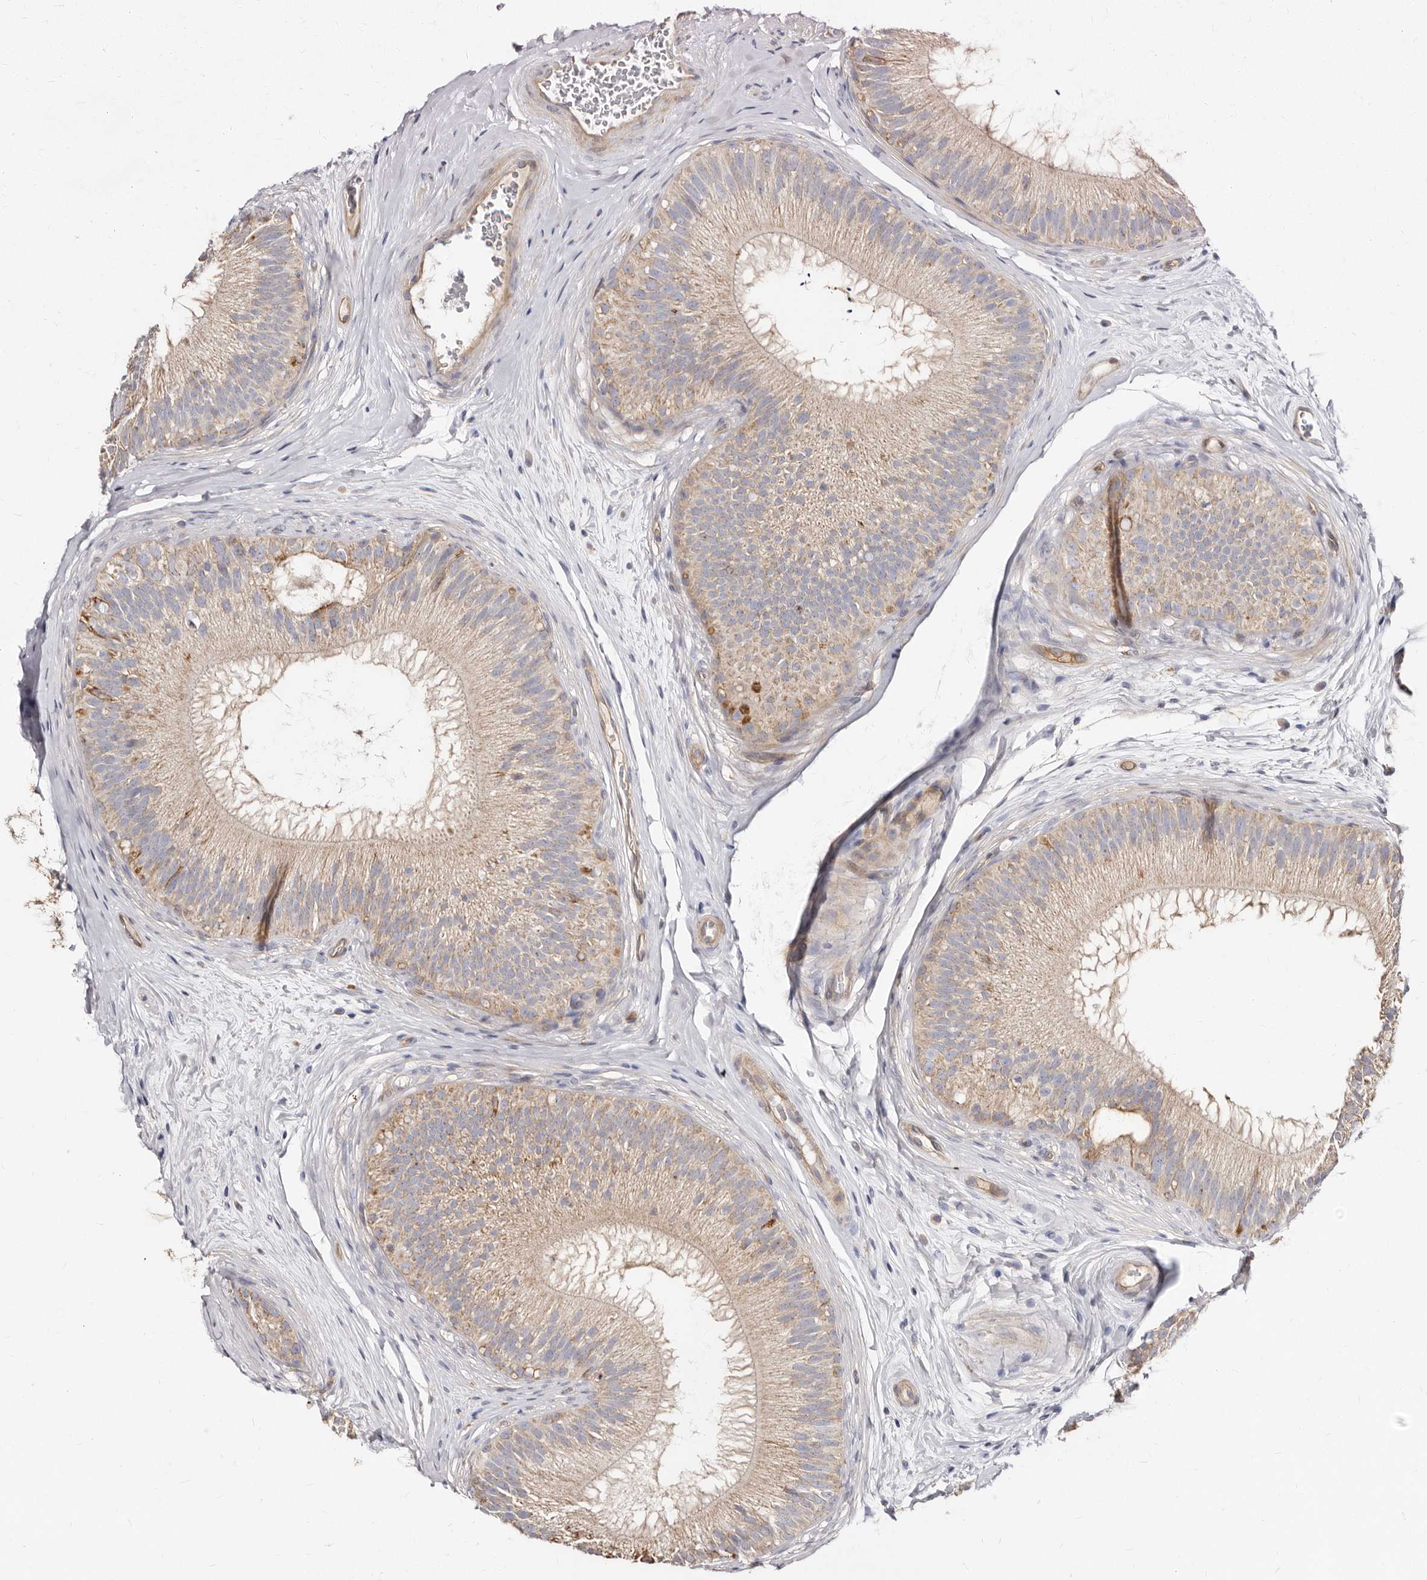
{"staining": {"intensity": "moderate", "quantity": "25%-75%", "location": "cytoplasmic/membranous"}, "tissue": "epididymis", "cell_type": "Glandular cells", "image_type": "normal", "snomed": [{"axis": "morphology", "description": "Normal tissue, NOS"}, {"axis": "topography", "description": "Epididymis"}], "caption": "An immunohistochemistry (IHC) image of benign tissue is shown. Protein staining in brown highlights moderate cytoplasmic/membranous positivity in epididymis within glandular cells.", "gene": "BAIAP2L1", "patient": {"sex": "male", "age": 45}}